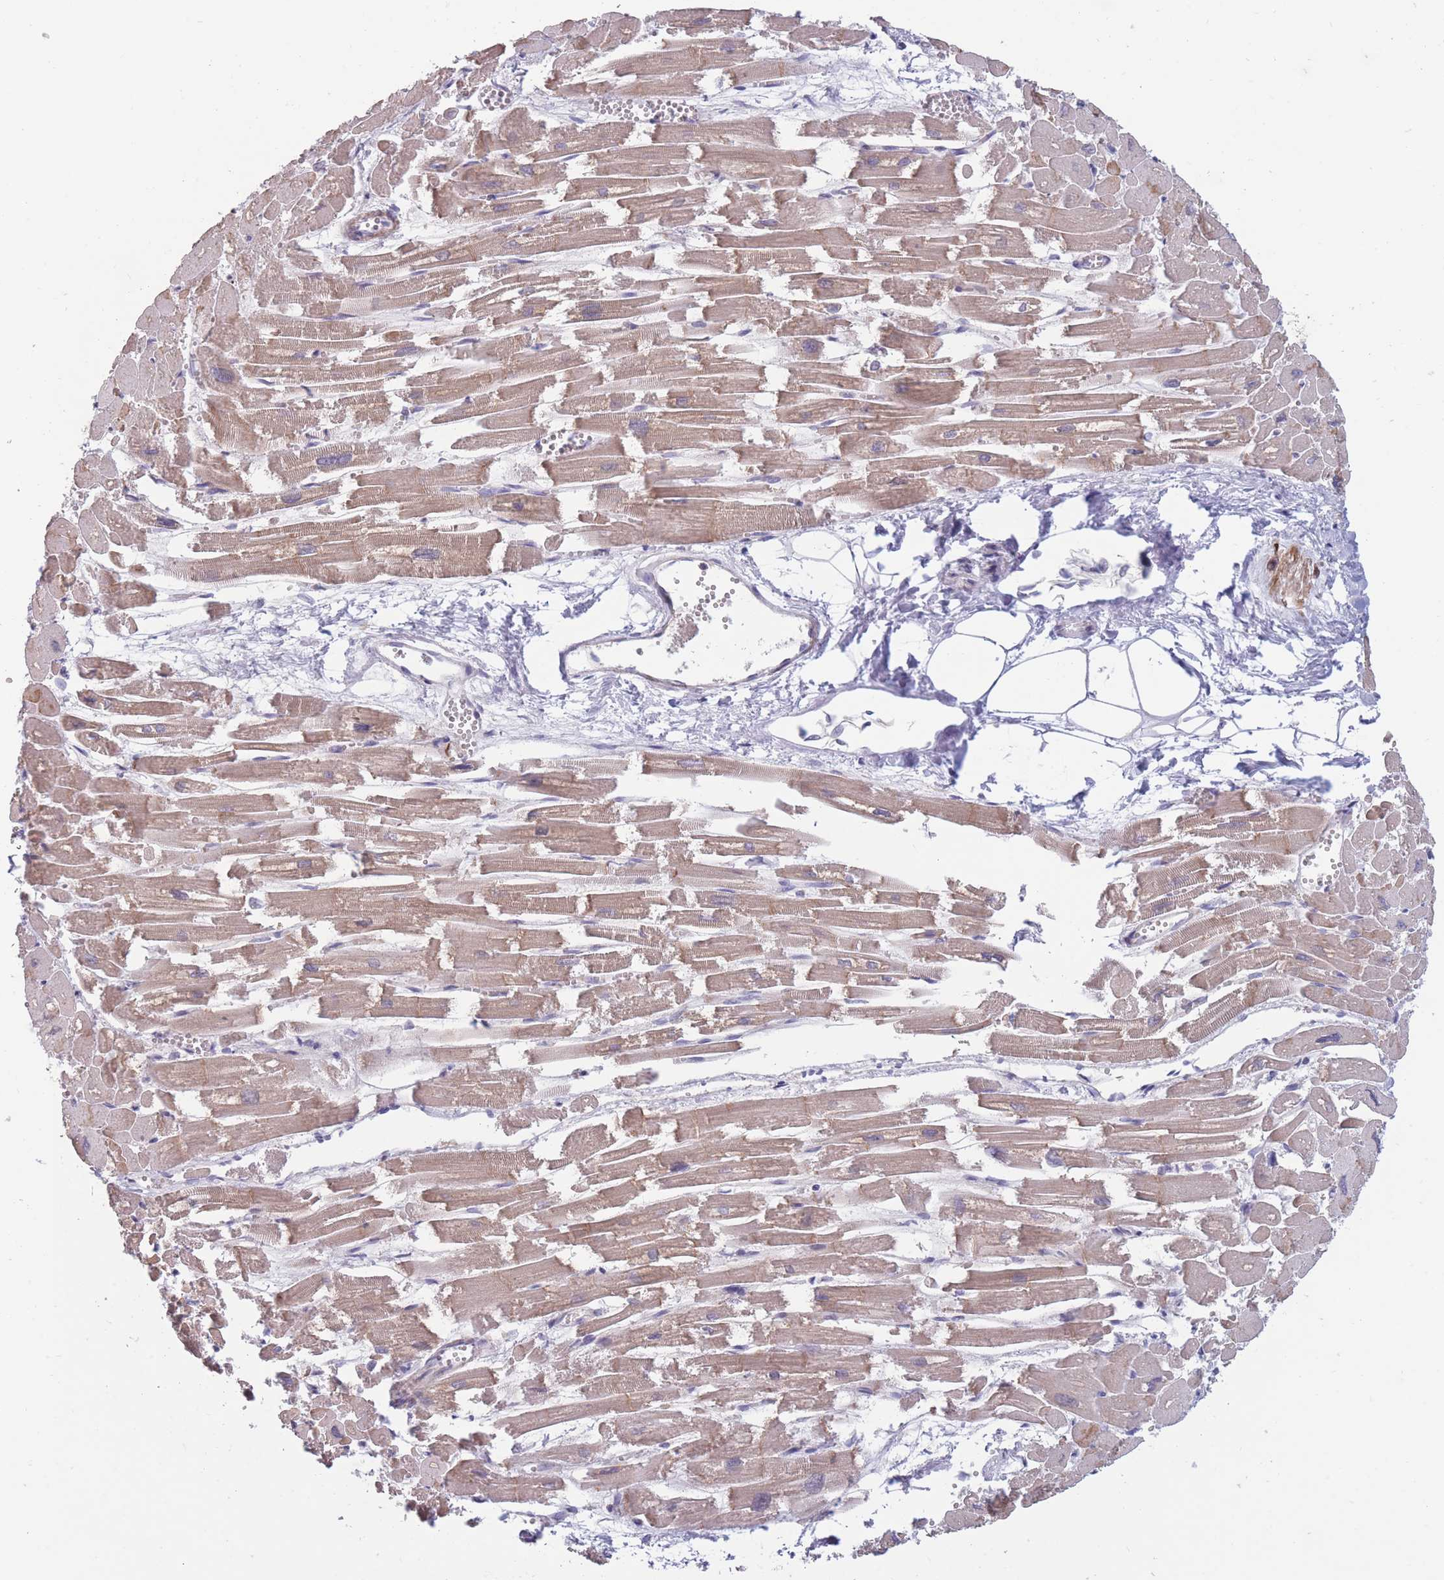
{"staining": {"intensity": "moderate", "quantity": ">75%", "location": "cytoplasmic/membranous"}, "tissue": "heart muscle", "cell_type": "Cardiomyocytes", "image_type": "normal", "snomed": [{"axis": "morphology", "description": "Normal tissue, NOS"}, {"axis": "topography", "description": "Heart"}], "caption": "A brown stain labels moderate cytoplasmic/membranous expression of a protein in cardiomyocytes of benign human heart muscle.", "gene": "CCNQ", "patient": {"sex": "male", "age": 54}}